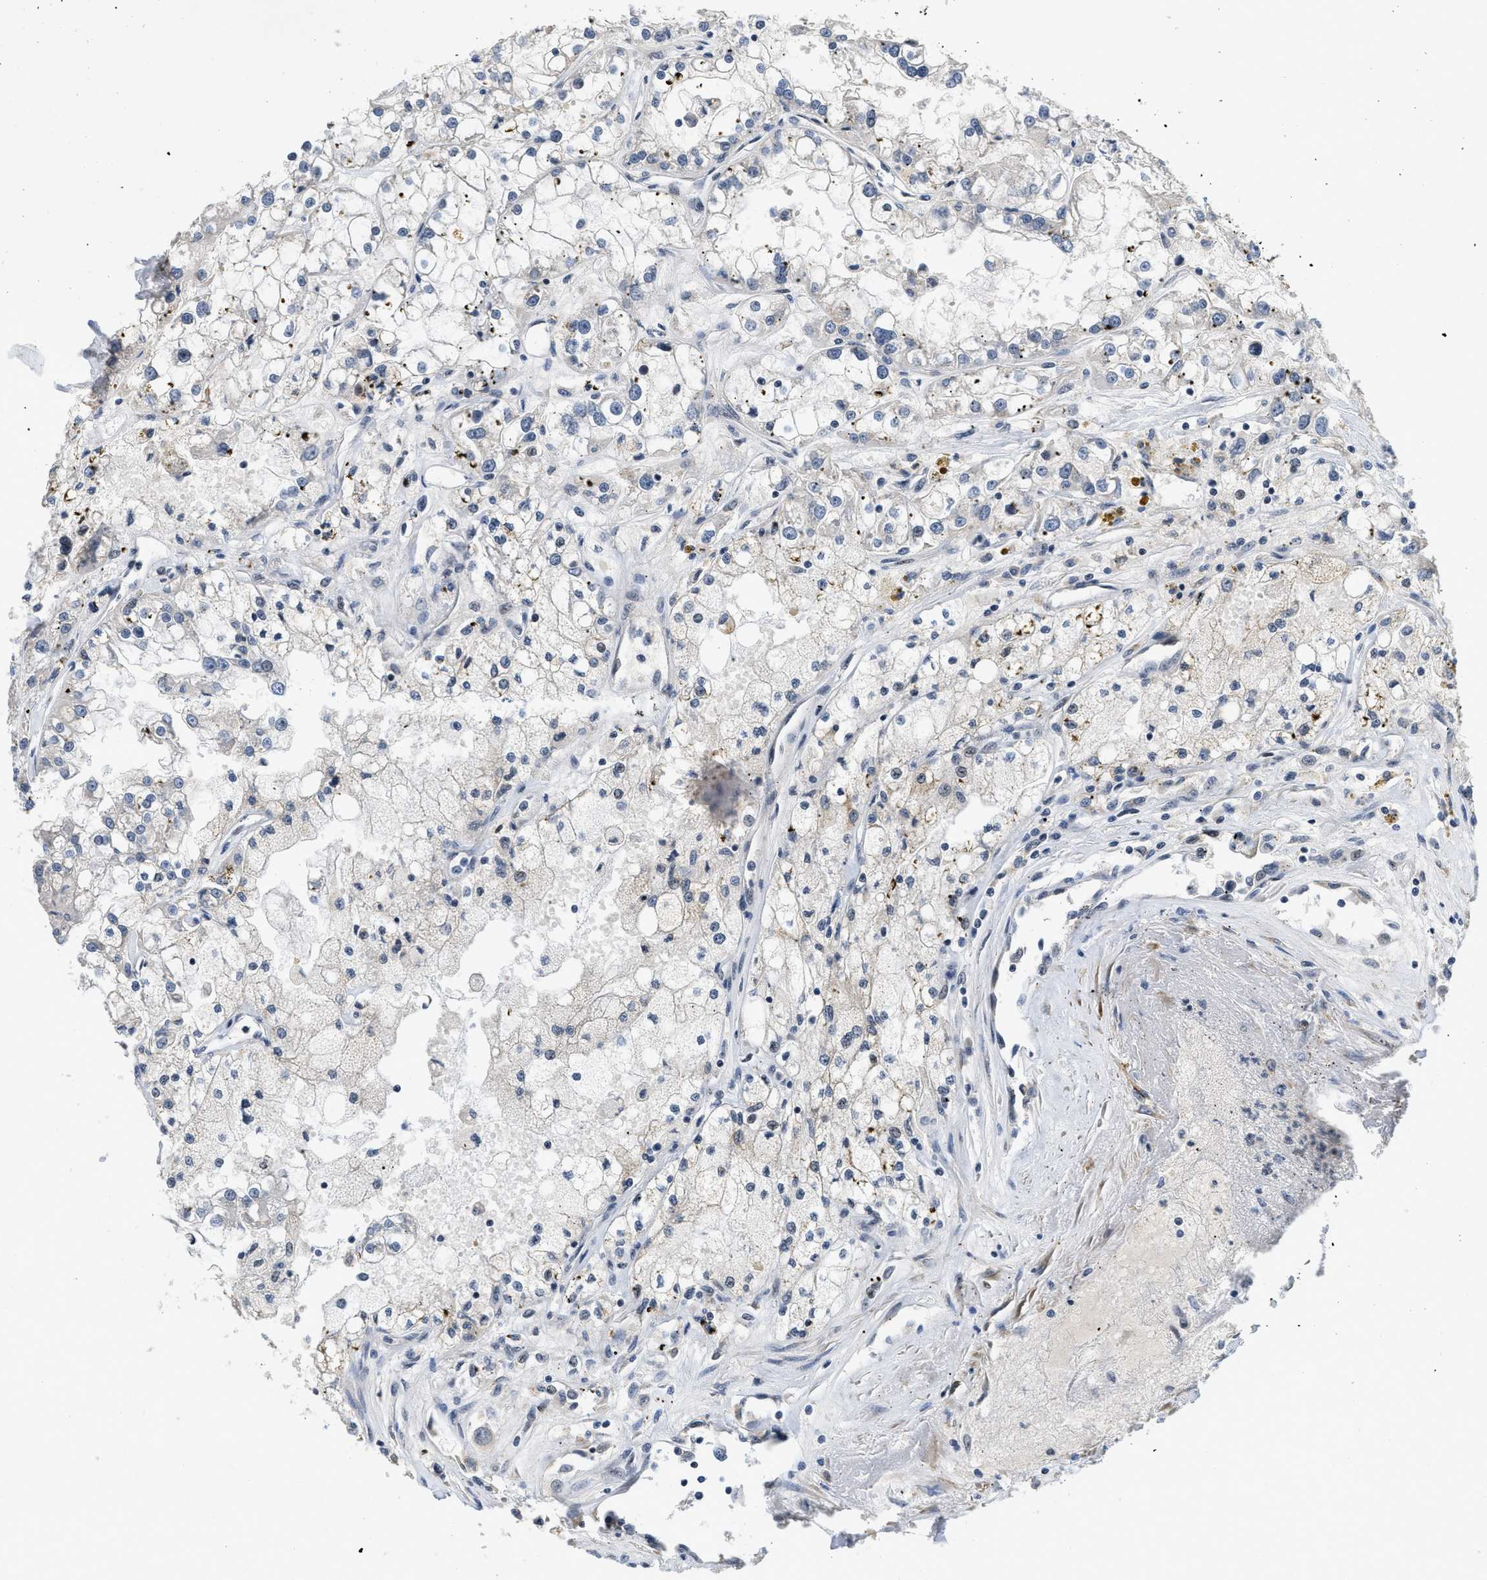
{"staining": {"intensity": "negative", "quantity": "none", "location": "none"}, "tissue": "renal cancer", "cell_type": "Tumor cells", "image_type": "cancer", "snomed": [{"axis": "morphology", "description": "Adenocarcinoma, NOS"}, {"axis": "topography", "description": "Kidney"}], "caption": "Tumor cells show no significant protein staining in renal adenocarcinoma.", "gene": "VIP", "patient": {"sex": "female", "age": 52}}